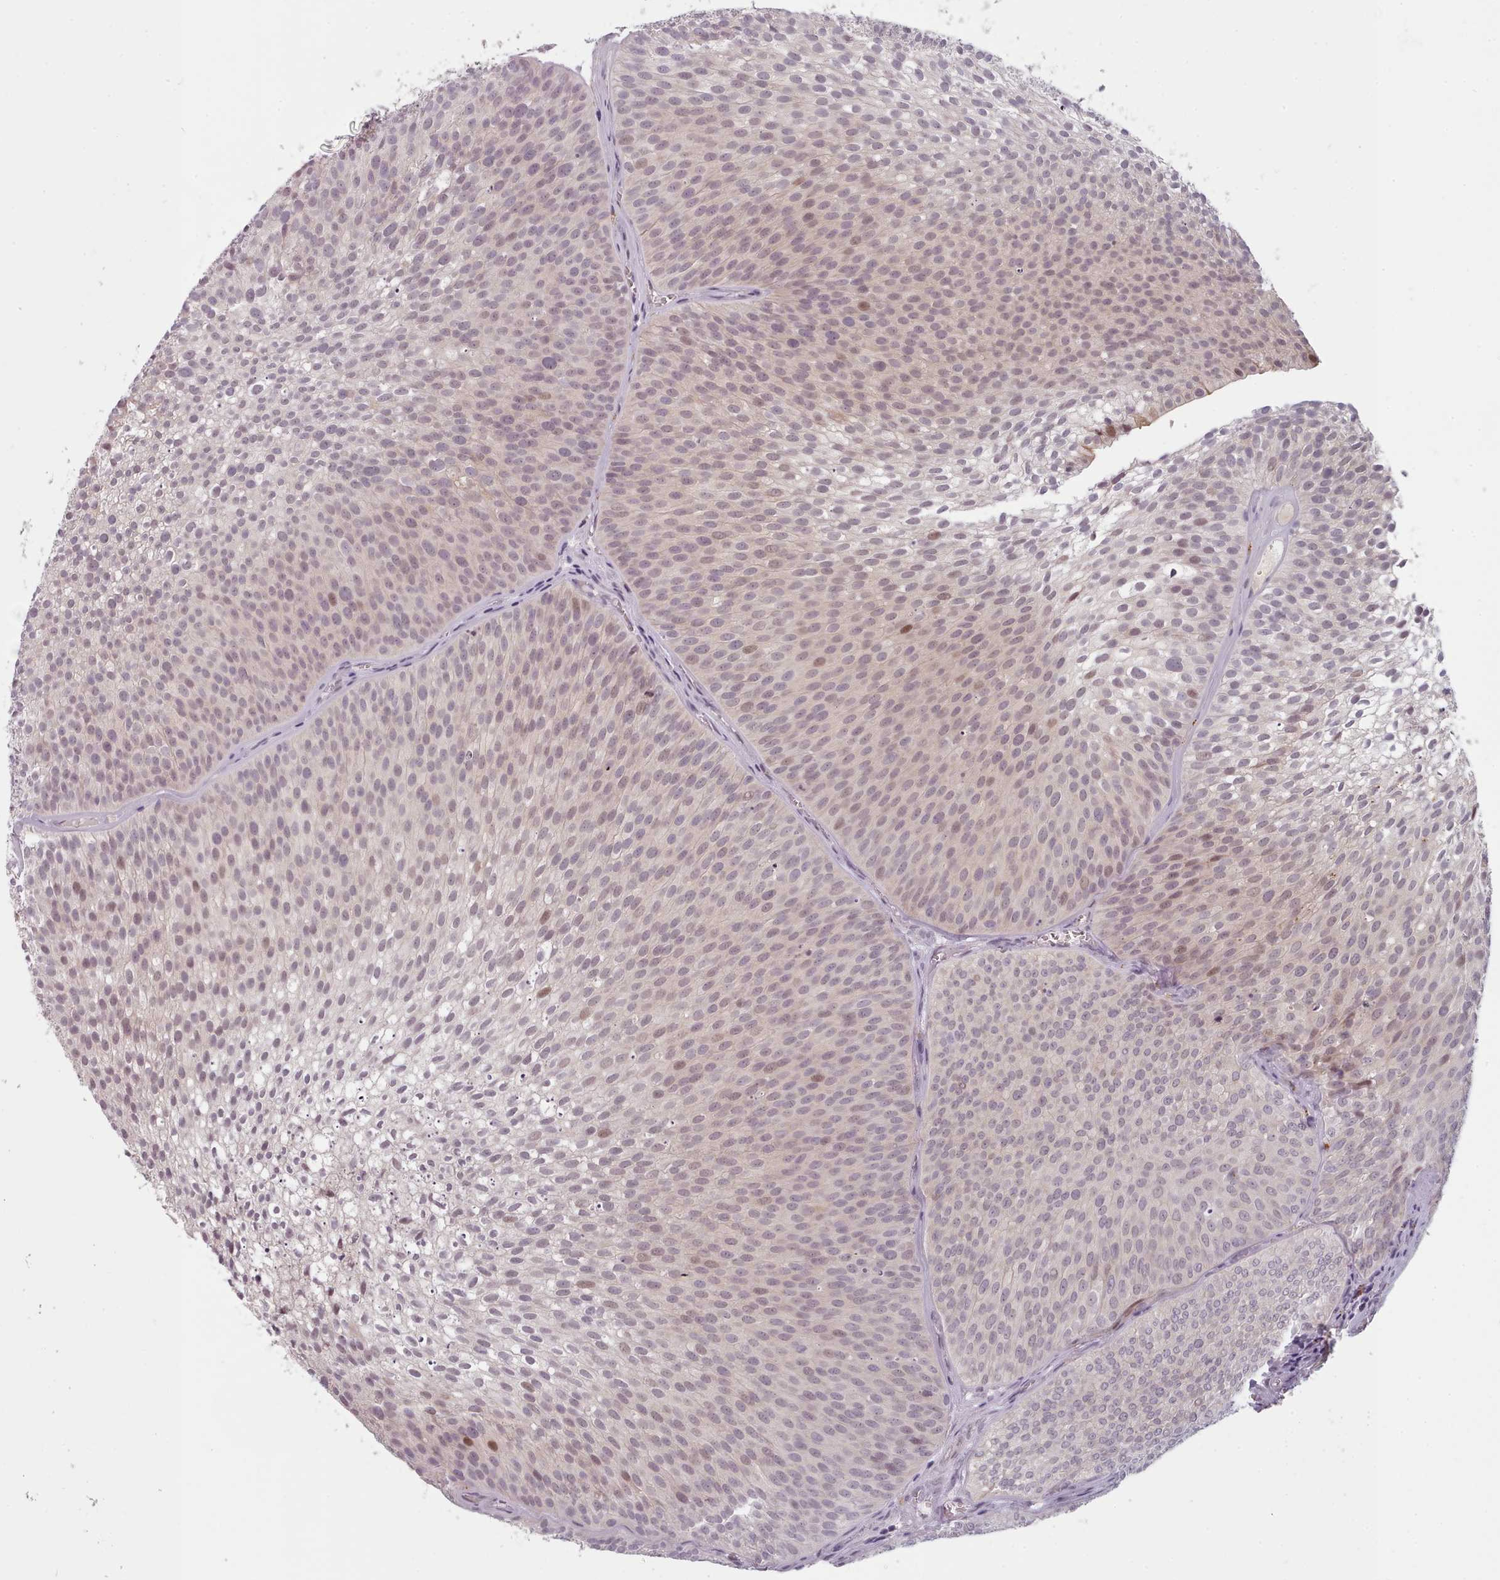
{"staining": {"intensity": "moderate", "quantity": "<25%", "location": "nuclear"}, "tissue": "urothelial cancer", "cell_type": "Tumor cells", "image_type": "cancer", "snomed": [{"axis": "morphology", "description": "Urothelial carcinoma, Low grade"}, {"axis": "topography", "description": "Urinary bladder"}], "caption": "Immunohistochemical staining of human urothelial carcinoma (low-grade) demonstrates low levels of moderate nuclear staining in about <25% of tumor cells.", "gene": "PBX4", "patient": {"sex": "male", "age": 91}}